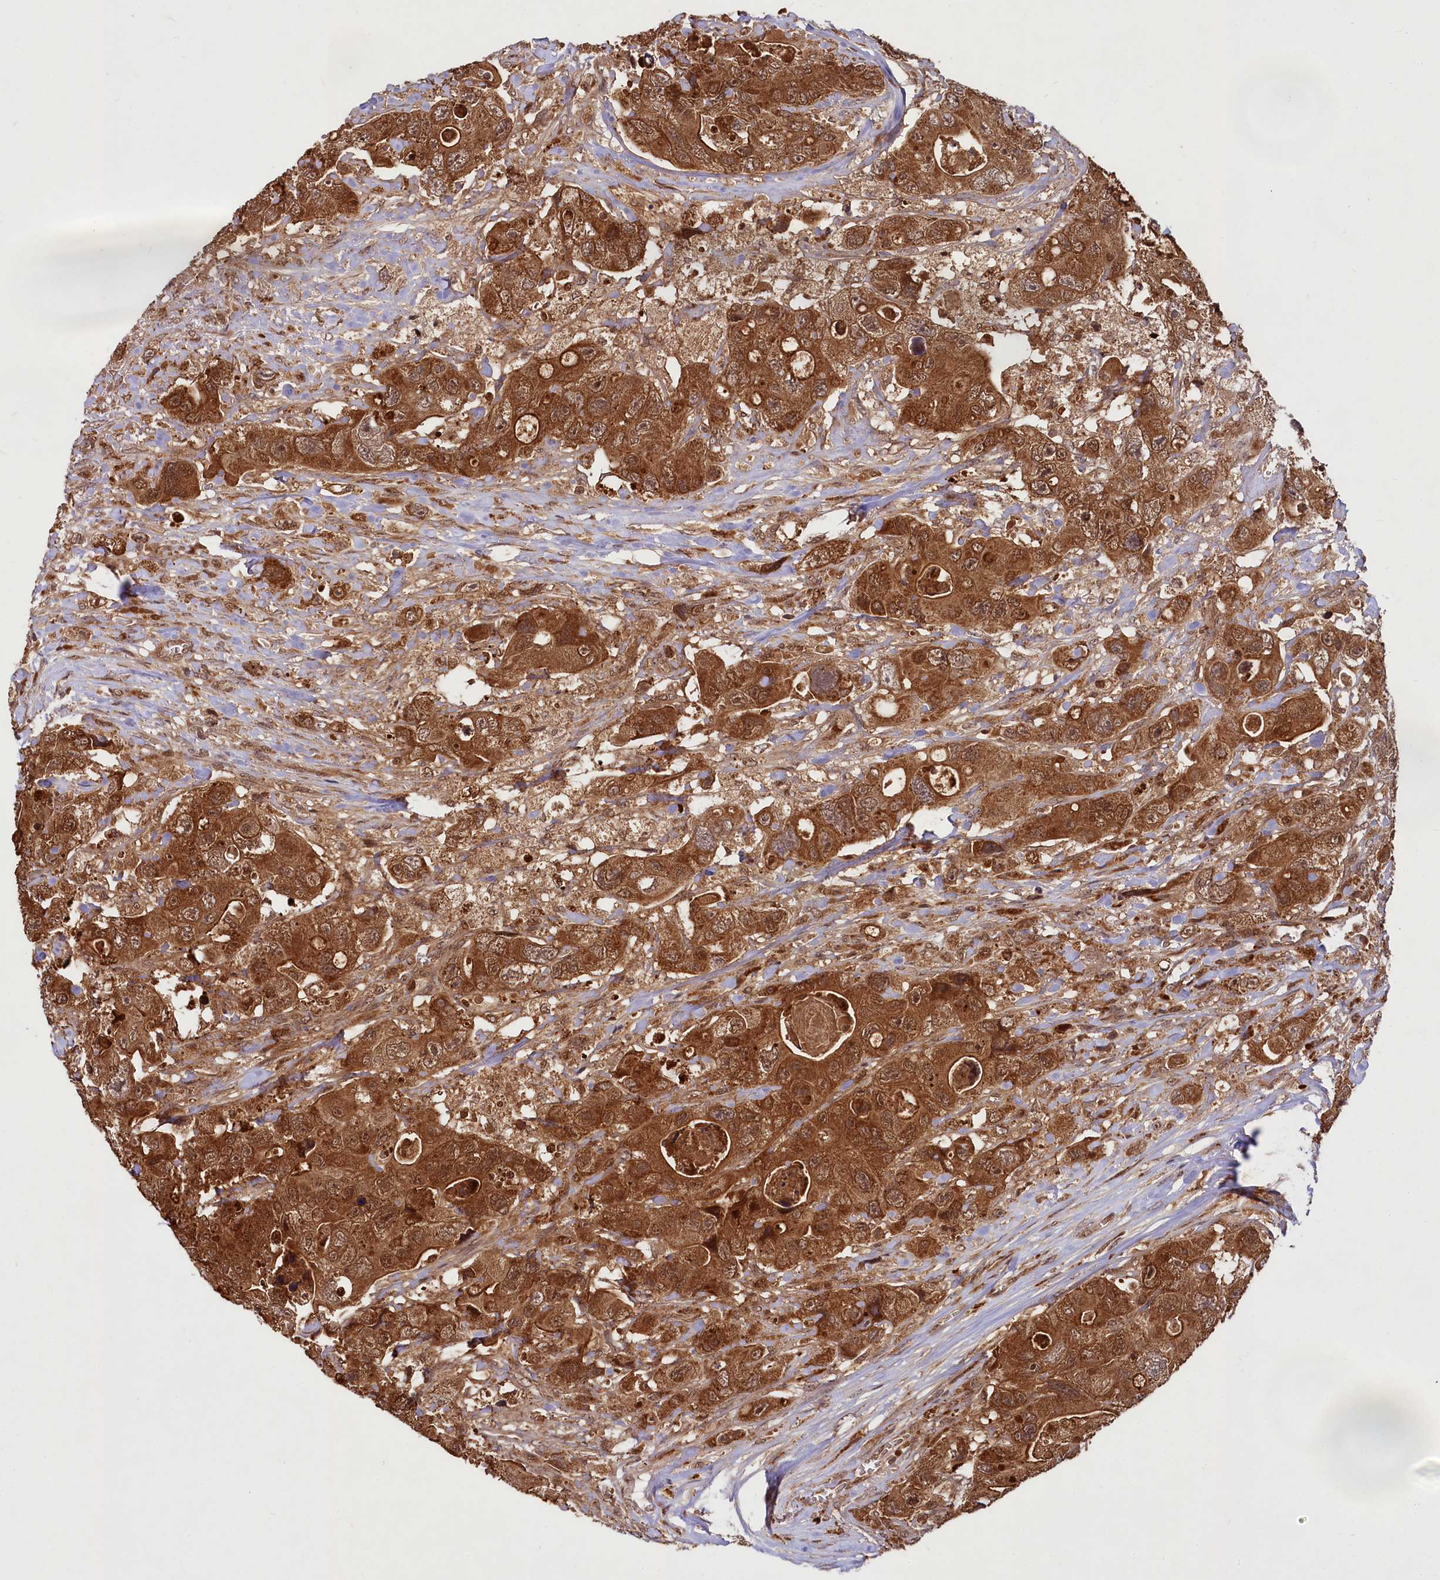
{"staining": {"intensity": "strong", "quantity": ">75%", "location": "cytoplasmic/membranous"}, "tissue": "colorectal cancer", "cell_type": "Tumor cells", "image_type": "cancer", "snomed": [{"axis": "morphology", "description": "Adenocarcinoma, NOS"}, {"axis": "topography", "description": "Colon"}], "caption": "A high amount of strong cytoplasmic/membranous expression is appreciated in about >75% of tumor cells in colorectal cancer (adenocarcinoma) tissue.", "gene": "UBE3A", "patient": {"sex": "female", "age": 46}}